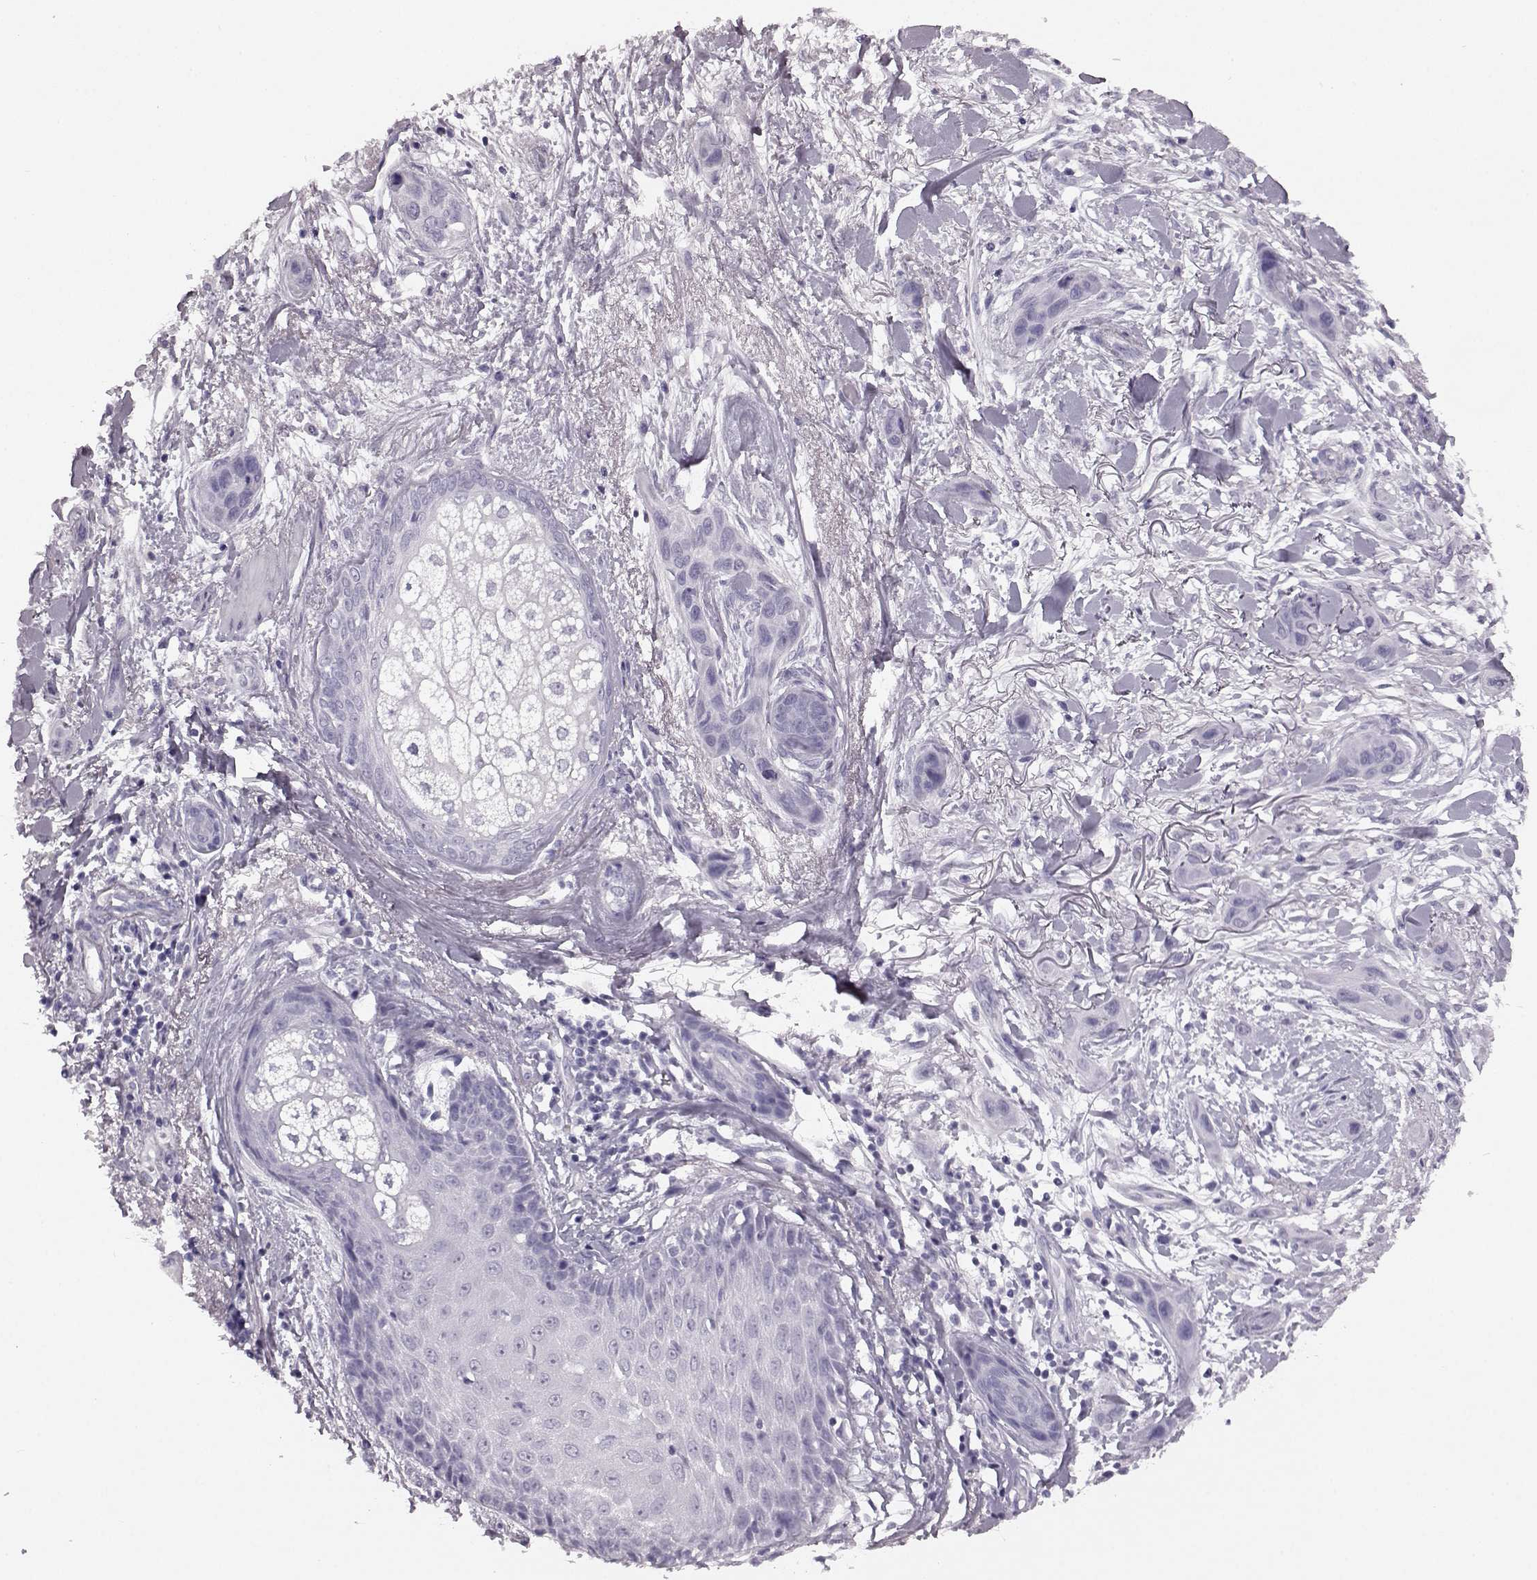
{"staining": {"intensity": "negative", "quantity": "none", "location": "none"}, "tissue": "skin cancer", "cell_type": "Tumor cells", "image_type": "cancer", "snomed": [{"axis": "morphology", "description": "Squamous cell carcinoma, NOS"}, {"axis": "topography", "description": "Skin"}], "caption": "The image shows no staining of tumor cells in skin cancer.", "gene": "AIPL1", "patient": {"sex": "male", "age": 79}}